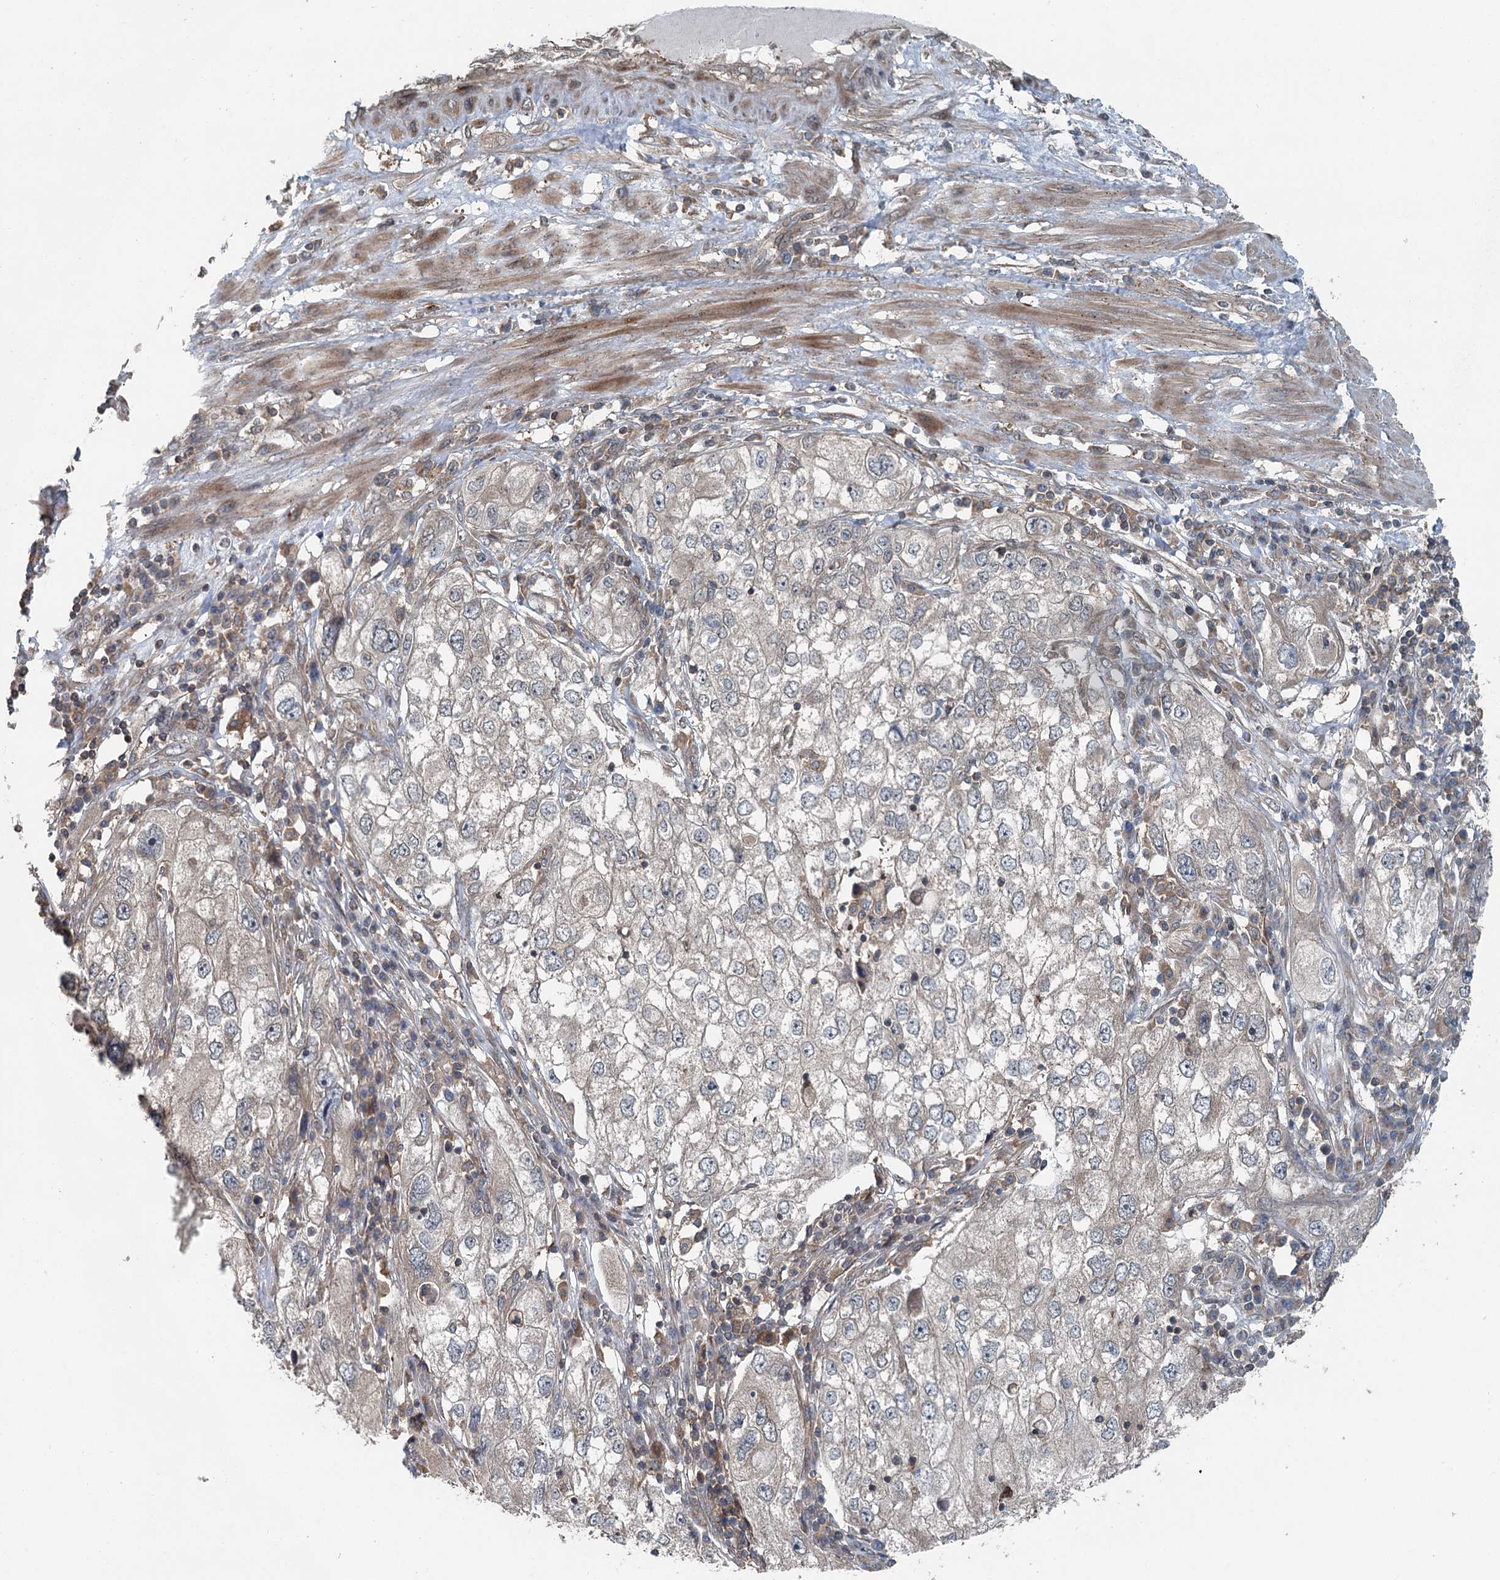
{"staining": {"intensity": "negative", "quantity": "none", "location": "none"}, "tissue": "endometrial cancer", "cell_type": "Tumor cells", "image_type": "cancer", "snomed": [{"axis": "morphology", "description": "Adenocarcinoma, NOS"}, {"axis": "topography", "description": "Endometrium"}], "caption": "High magnification brightfield microscopy of endometrial cancer (adenocarcinoma) stained with DAB (3,3'-diaminobenzidine) (brown) and counterstained with hematoxylin (blue): tumor cells show no significant positivity.", "gene": "SKIC3", "patient": {"sex": "female", "age": 49}}